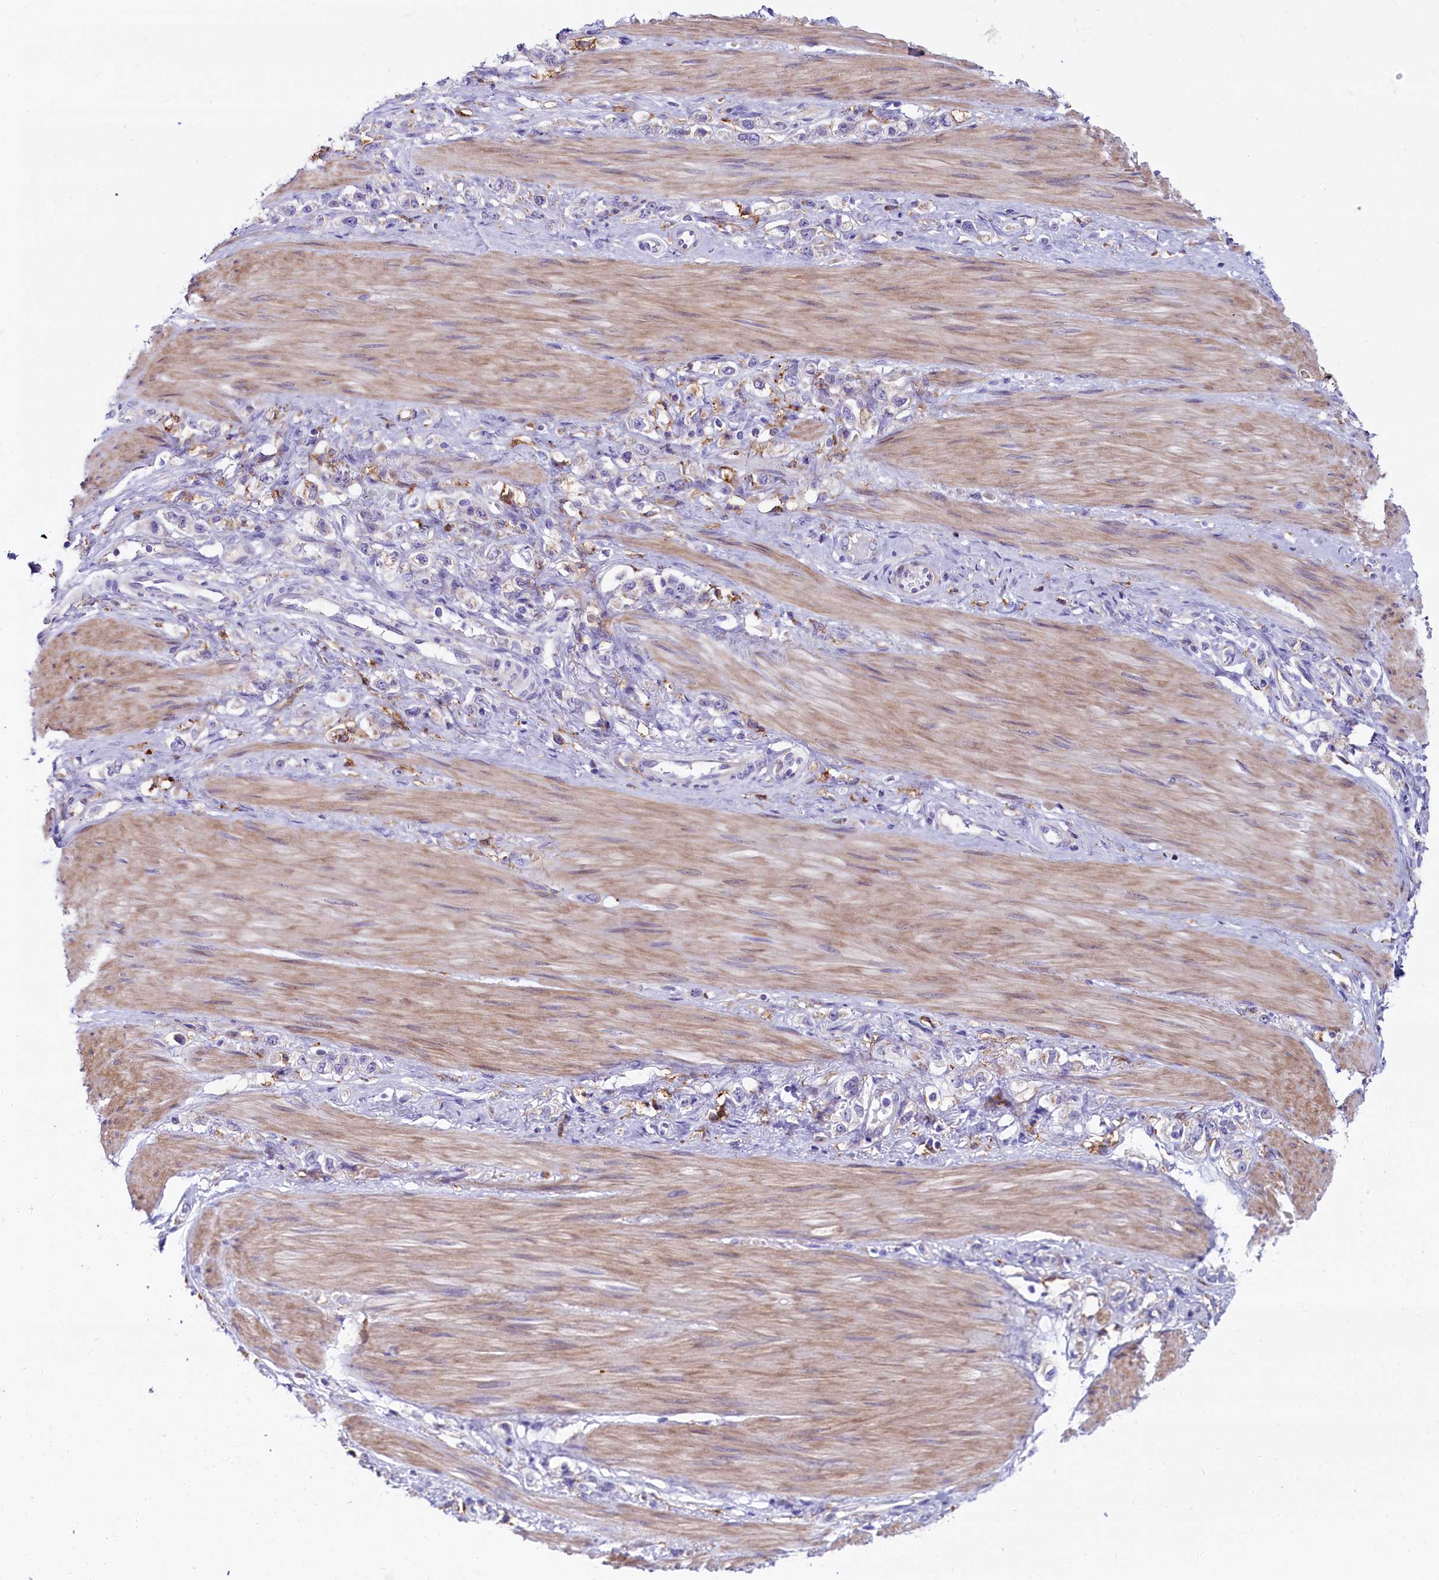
{"staining": {"intensity": "negative", "quantity": "none", "location": "none"}, "tissue": "stomach cancer", "cell_type": "Tumor cells", "image_type": "cancer", "snomed": [{"axis": "morphology", "description": "Adenocarcinoma, NOS"}, {"axis": "topography", "description": "Stomach"}], "caption": "Protein analysis of stomach cancer (adenocarcinoma) reveals no significant staining in tumor cells.", "gene": "IL20RA", "patient": {"sex": "female", "age": 65}}